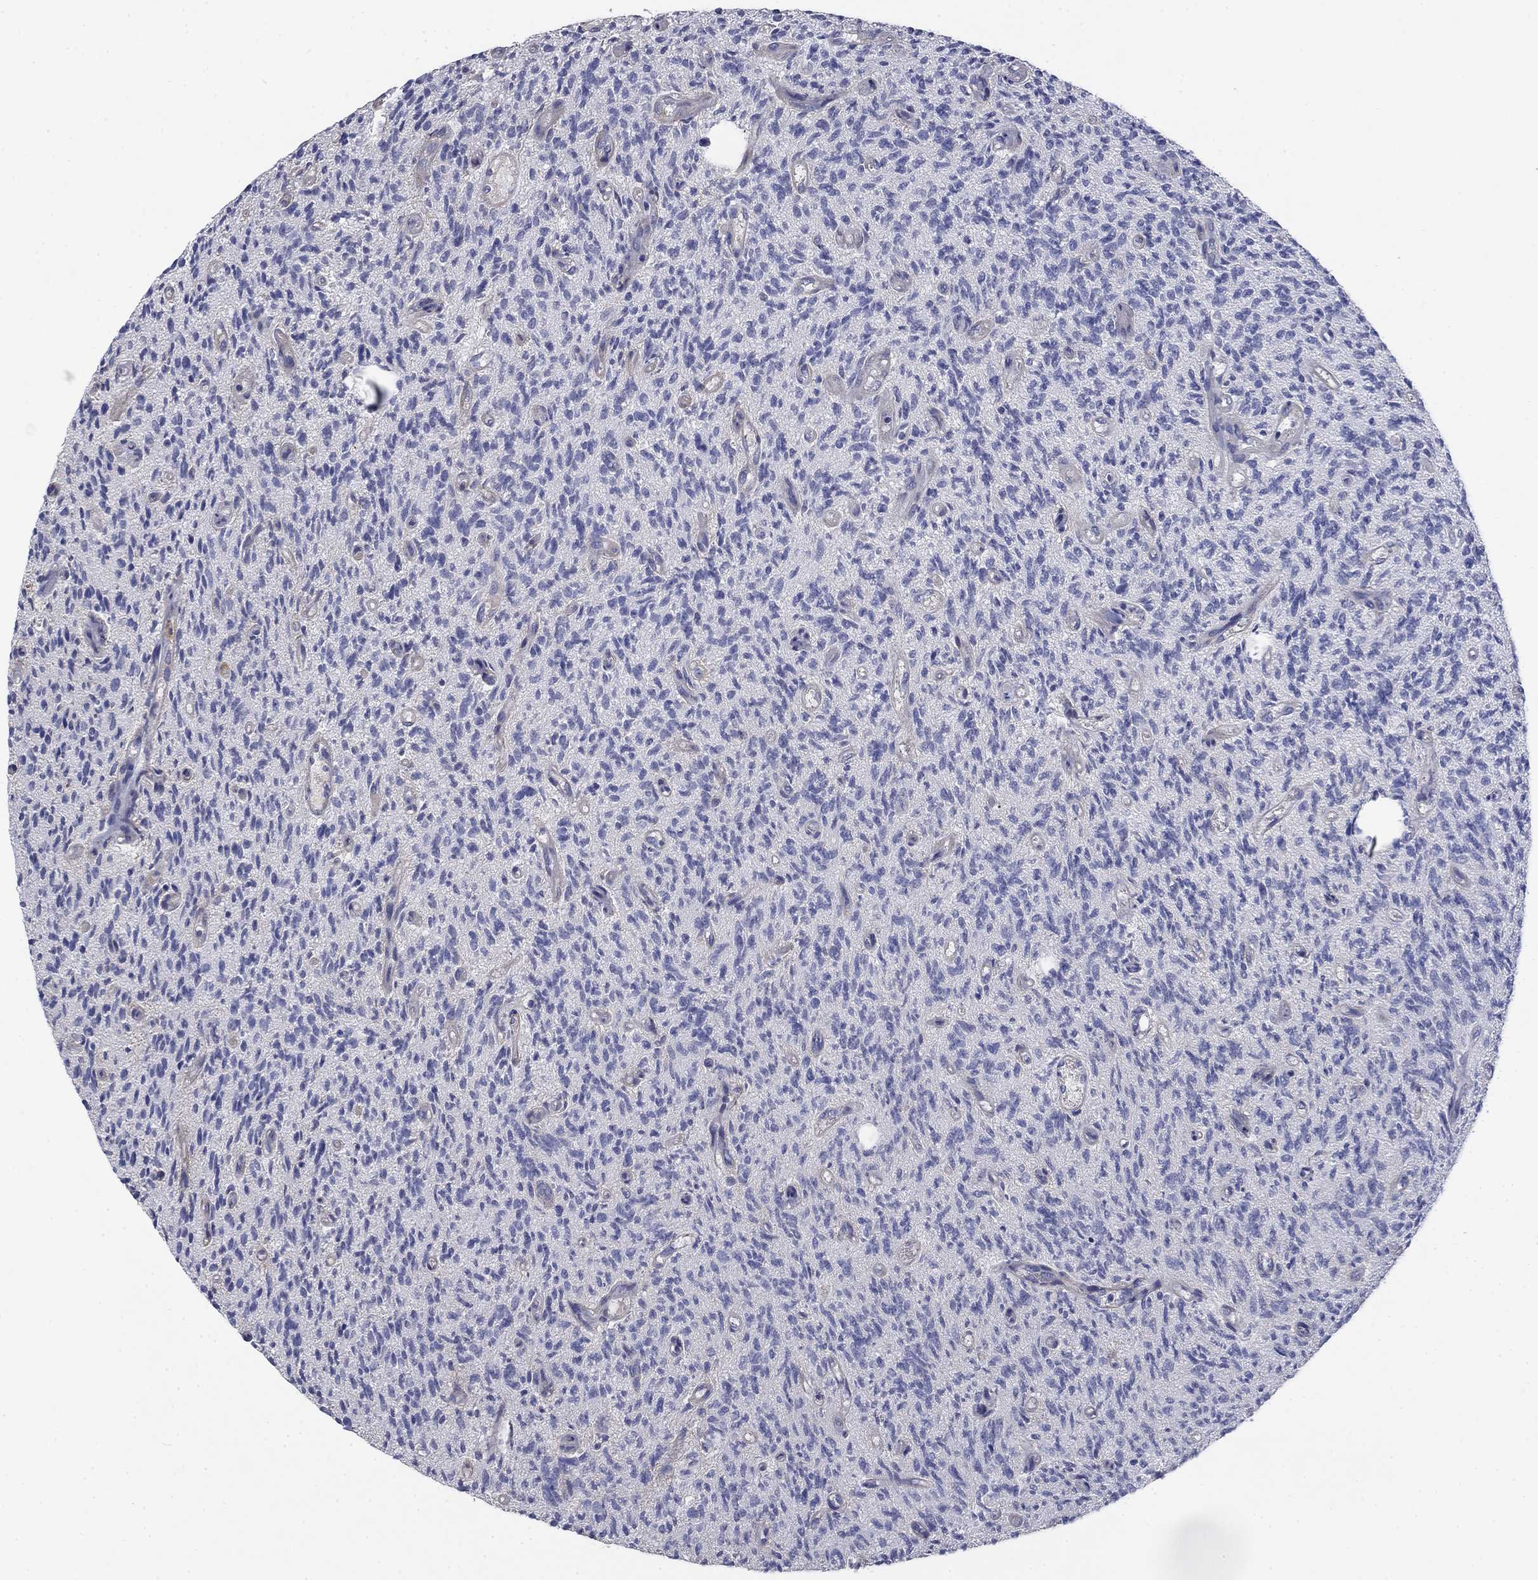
{"staining": {"intensity": "negative", "quantity": "none", "location": "none"}, "tissue": "glioma", "cell_type": "Tumor cells", "image_type": "cancer", "snomed": [{"axis": "morphology", "description": "Glioma, malignant, High grade"}, {"axis": "topography", "description": "Brain"}], "caption": "Human malignant high-grade glioma stained for a protein using immunohistochemistry (IHC) exhibits no positivity in tumor cells.", "gene": "GRK7", "patient": {"sex": "male", "age": 64}}